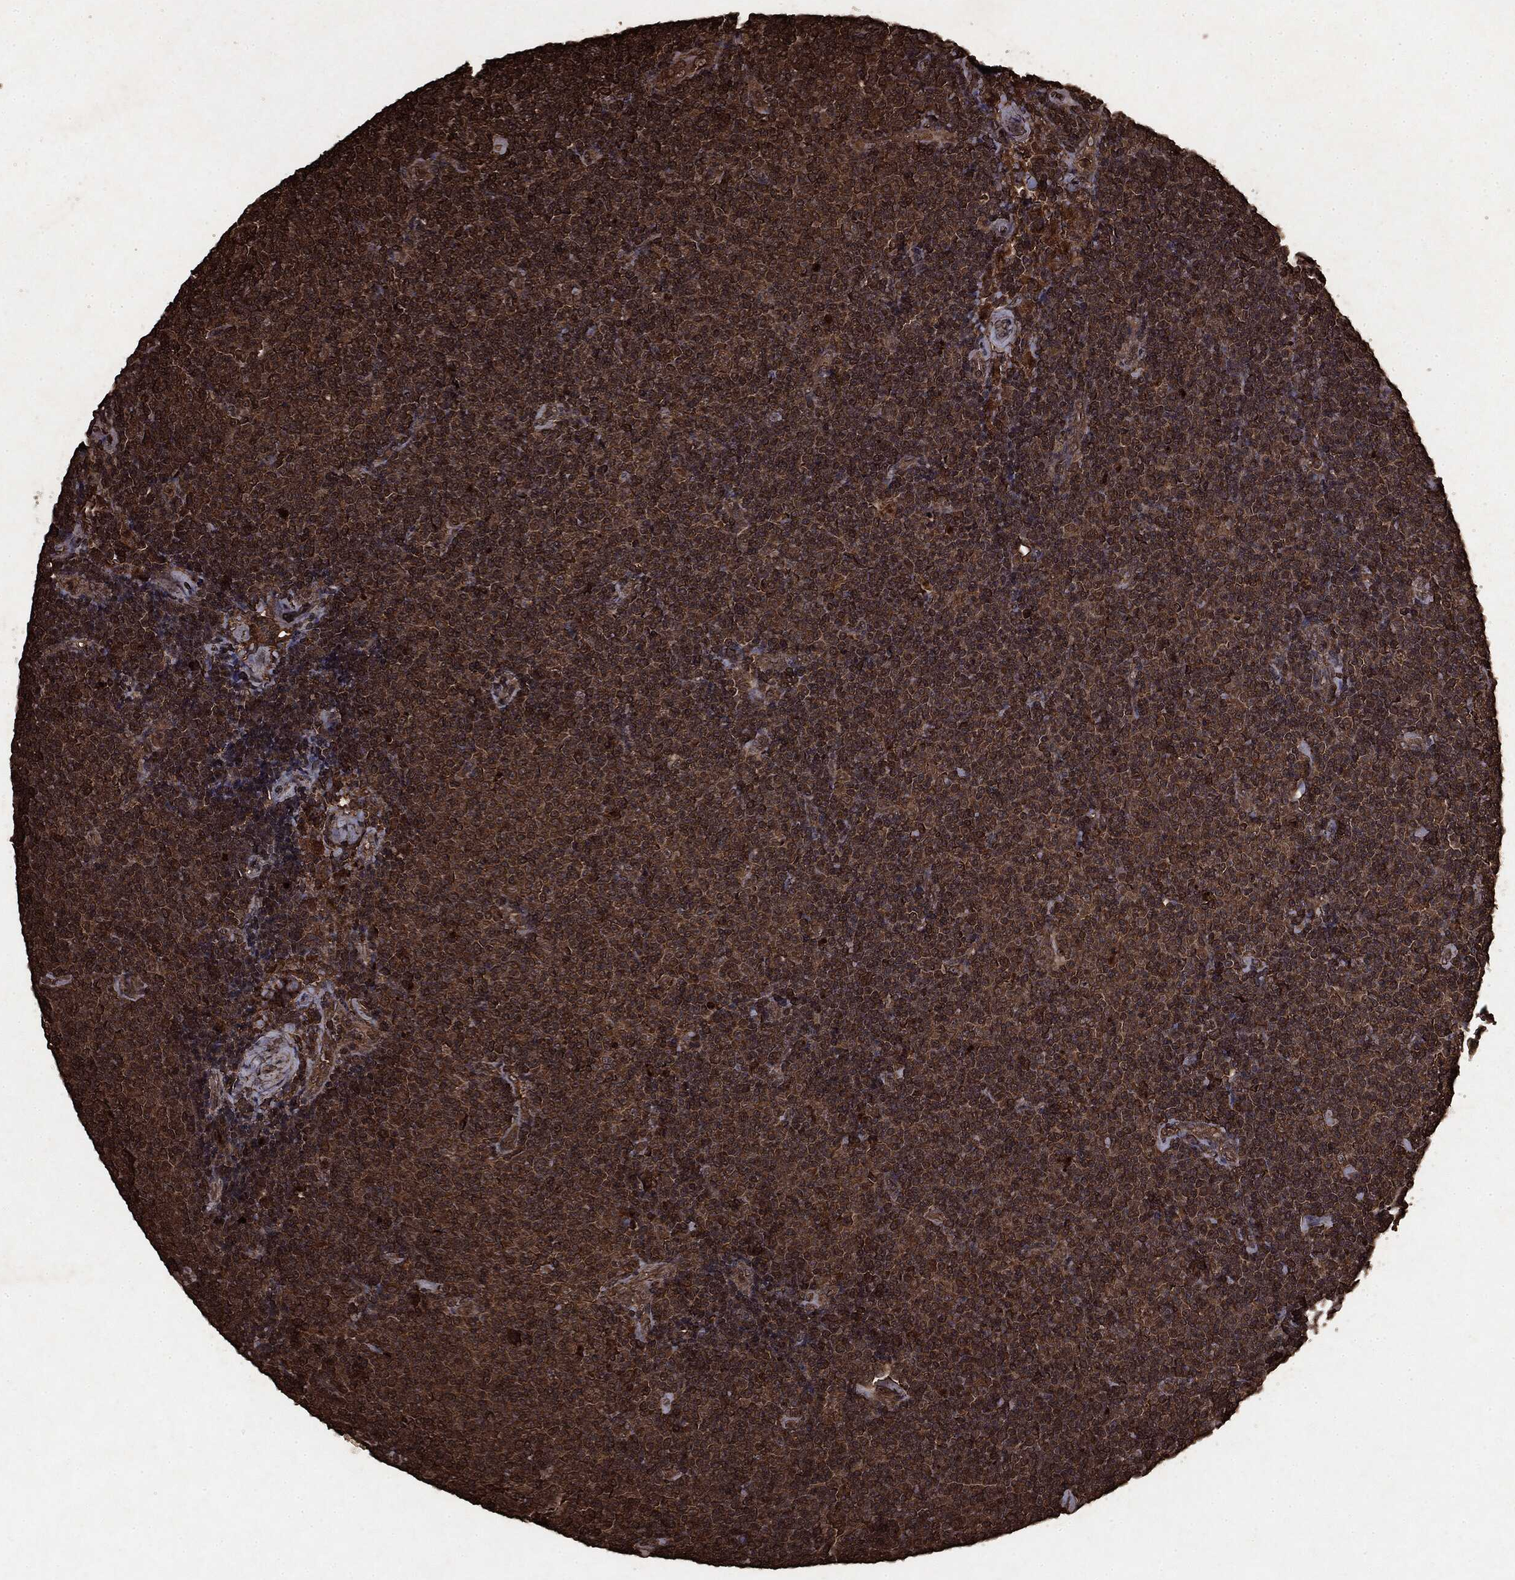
{"staining": {"intensity": "strong", "quantity": ">75%", "location": "cytoplasmic/membranous"}, "tissue": "lymphoma", "cell_type": "Tumor cells", "image_type": "cancer", "snomed": [{"axis": "morphology", "description": "Malignant lymphoma, non-Hodgkin's type, Low grade"}, {"axis": "topography", "description": "Lymph node"}], "caption": "Malignant lymphoma, non-Hodgkin's type (low-grade) was stained to show a protein in brown. There is high levels of strong cytoplasmic/membranous expression in approximately >75% of tumor cells.", "gene": "ARAF", "patient": {"sex": "male", "age": 81}}